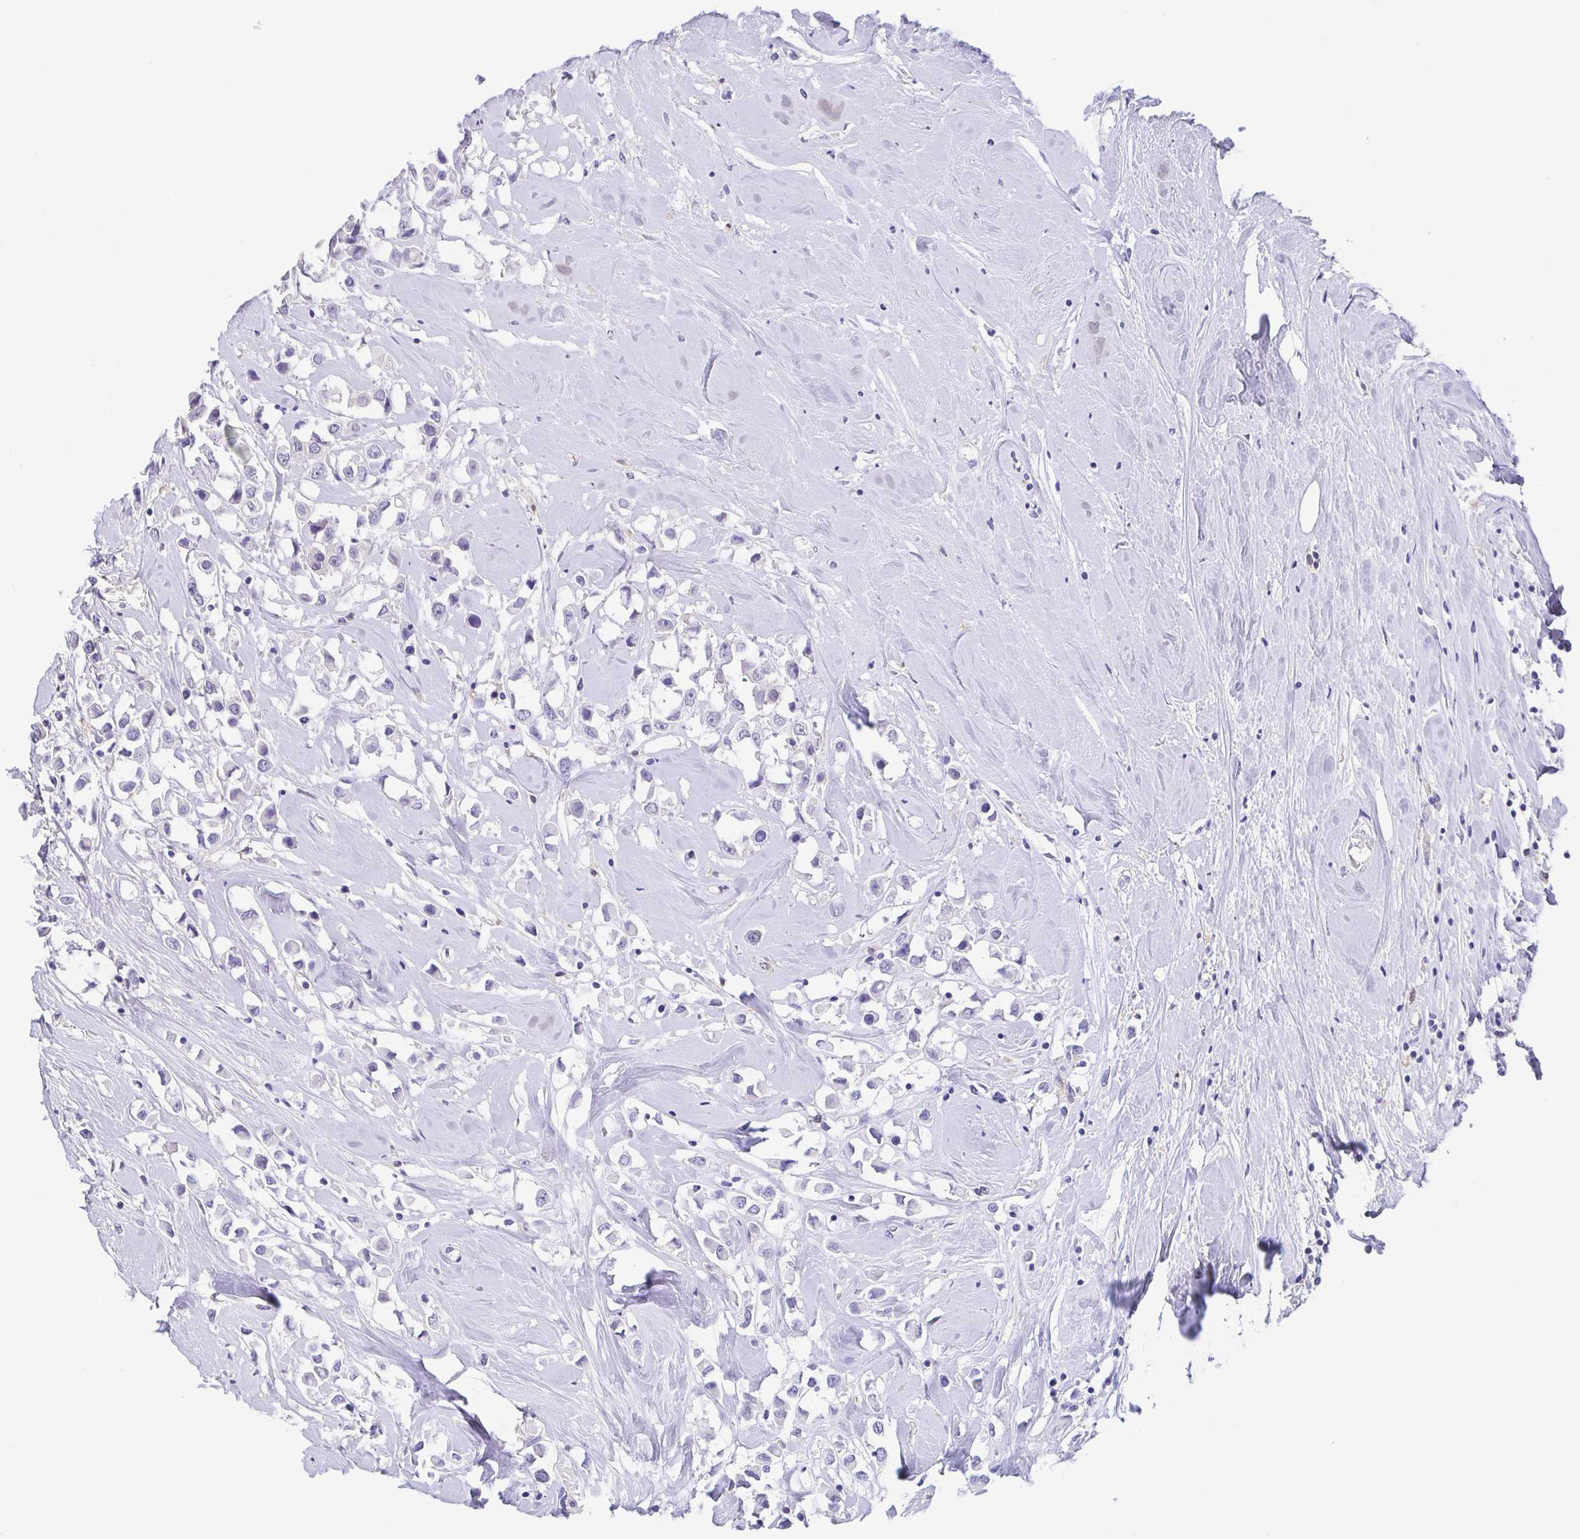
{"staining": {"intensity": "negative", "quantity": "none", "location": "none"}, "tissue": "breast cancer", "cell_type": "Tumor cells", "image_type": "cancer", "snomed": [{"axis": "morphology", "description": "Duct carcinoma"}, {"axis": "topography", "description": "Breast"}], "caption": "Immunohistochemical staining of breast cancer reveals no significant staining in tumor cells.", "gene": "IDH1", "patient": {"sex": "female", "age": 61}}